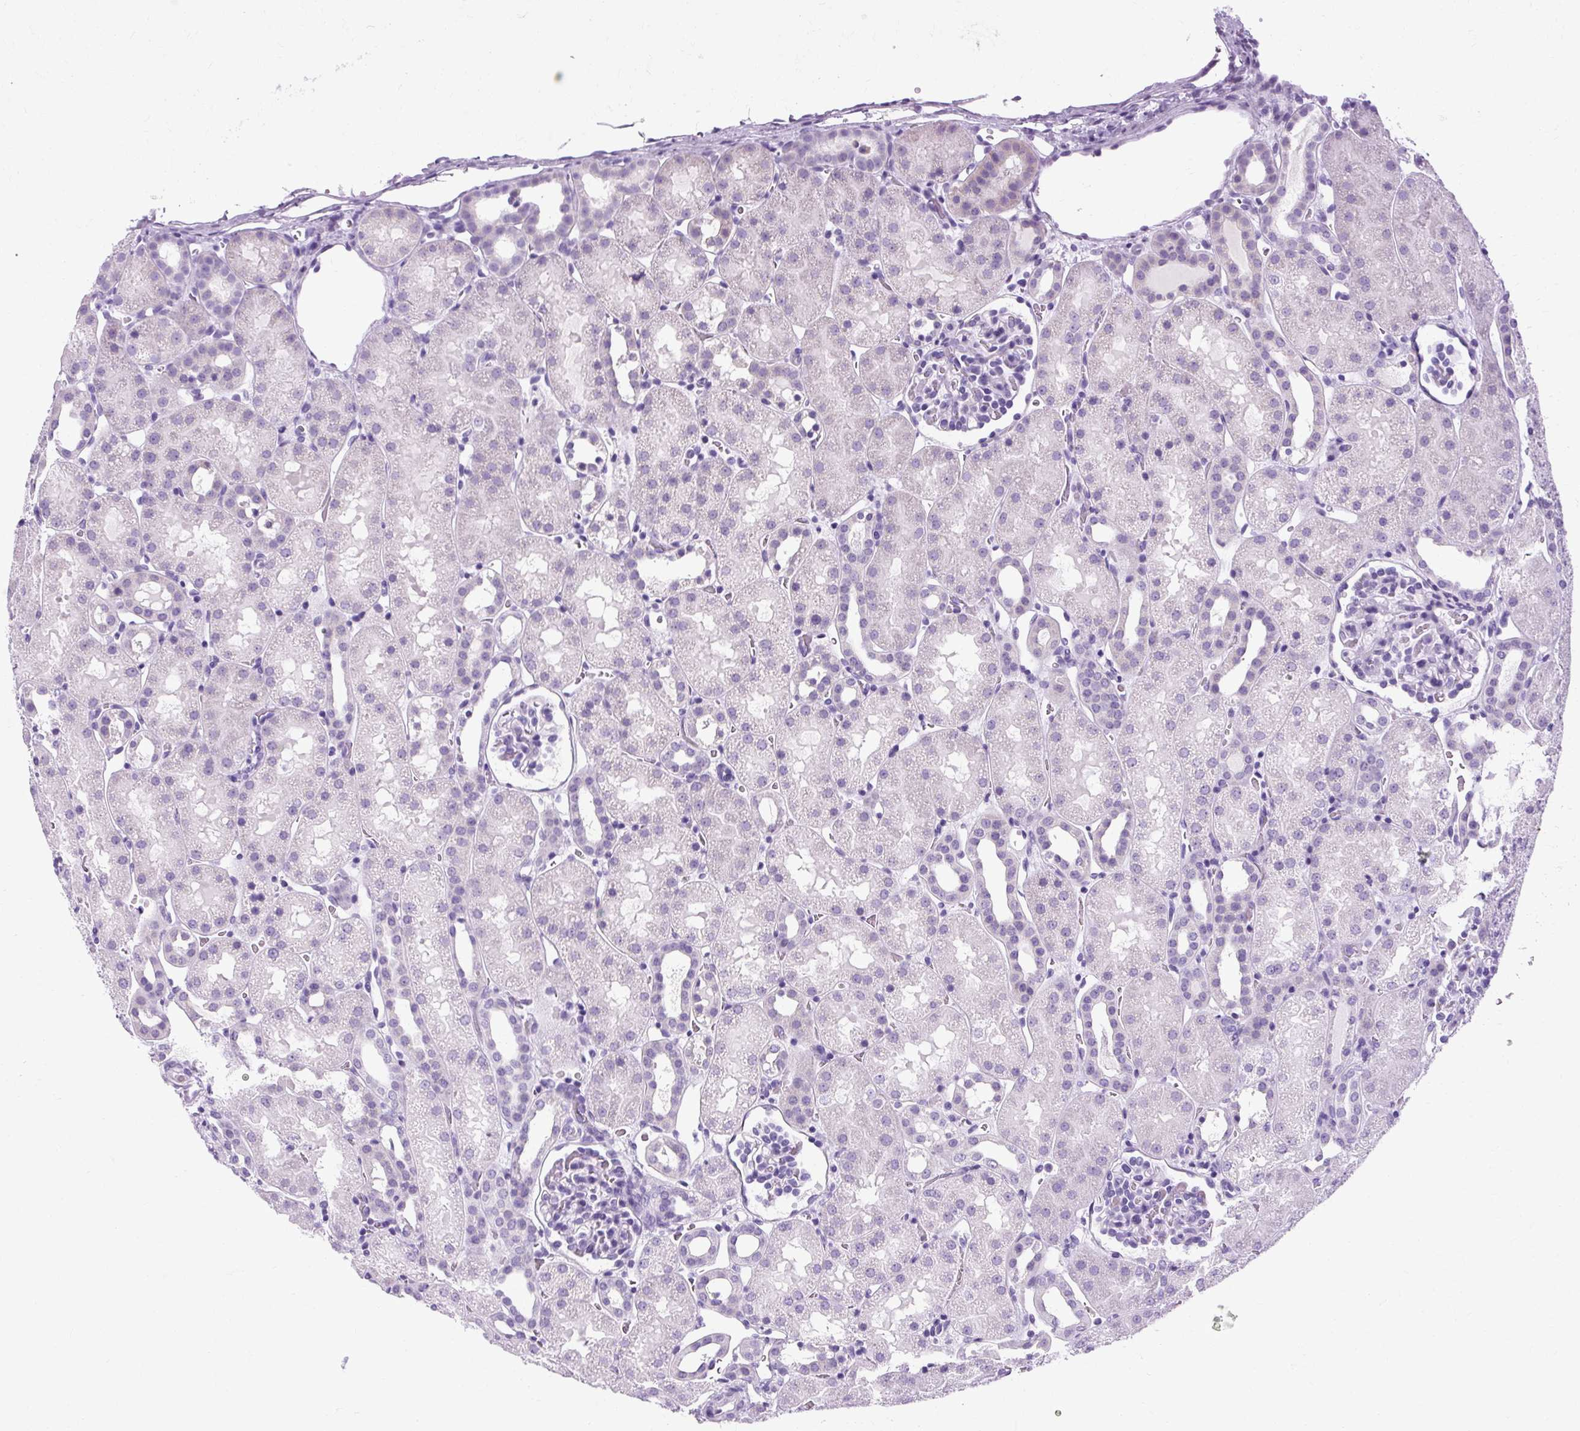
{"staining": {"intensity": "negative", "quantity": "none", "location": "none"}, "tissue": "kidney", "cell_type": "Cells in glomeruli", "image_type": "normal", "snomed": [{"axis": "morphology", "description": "Normal tissue, NOS"}, {"axis": "topography", "description": "Kidney"}], "caption": "DAB immunohistochemical staining of benign human kidney reveals no significant positivity in cells in glomeruli.", "gene": "B3GNT4", "patient": {"sex": "male", "age": 2}}